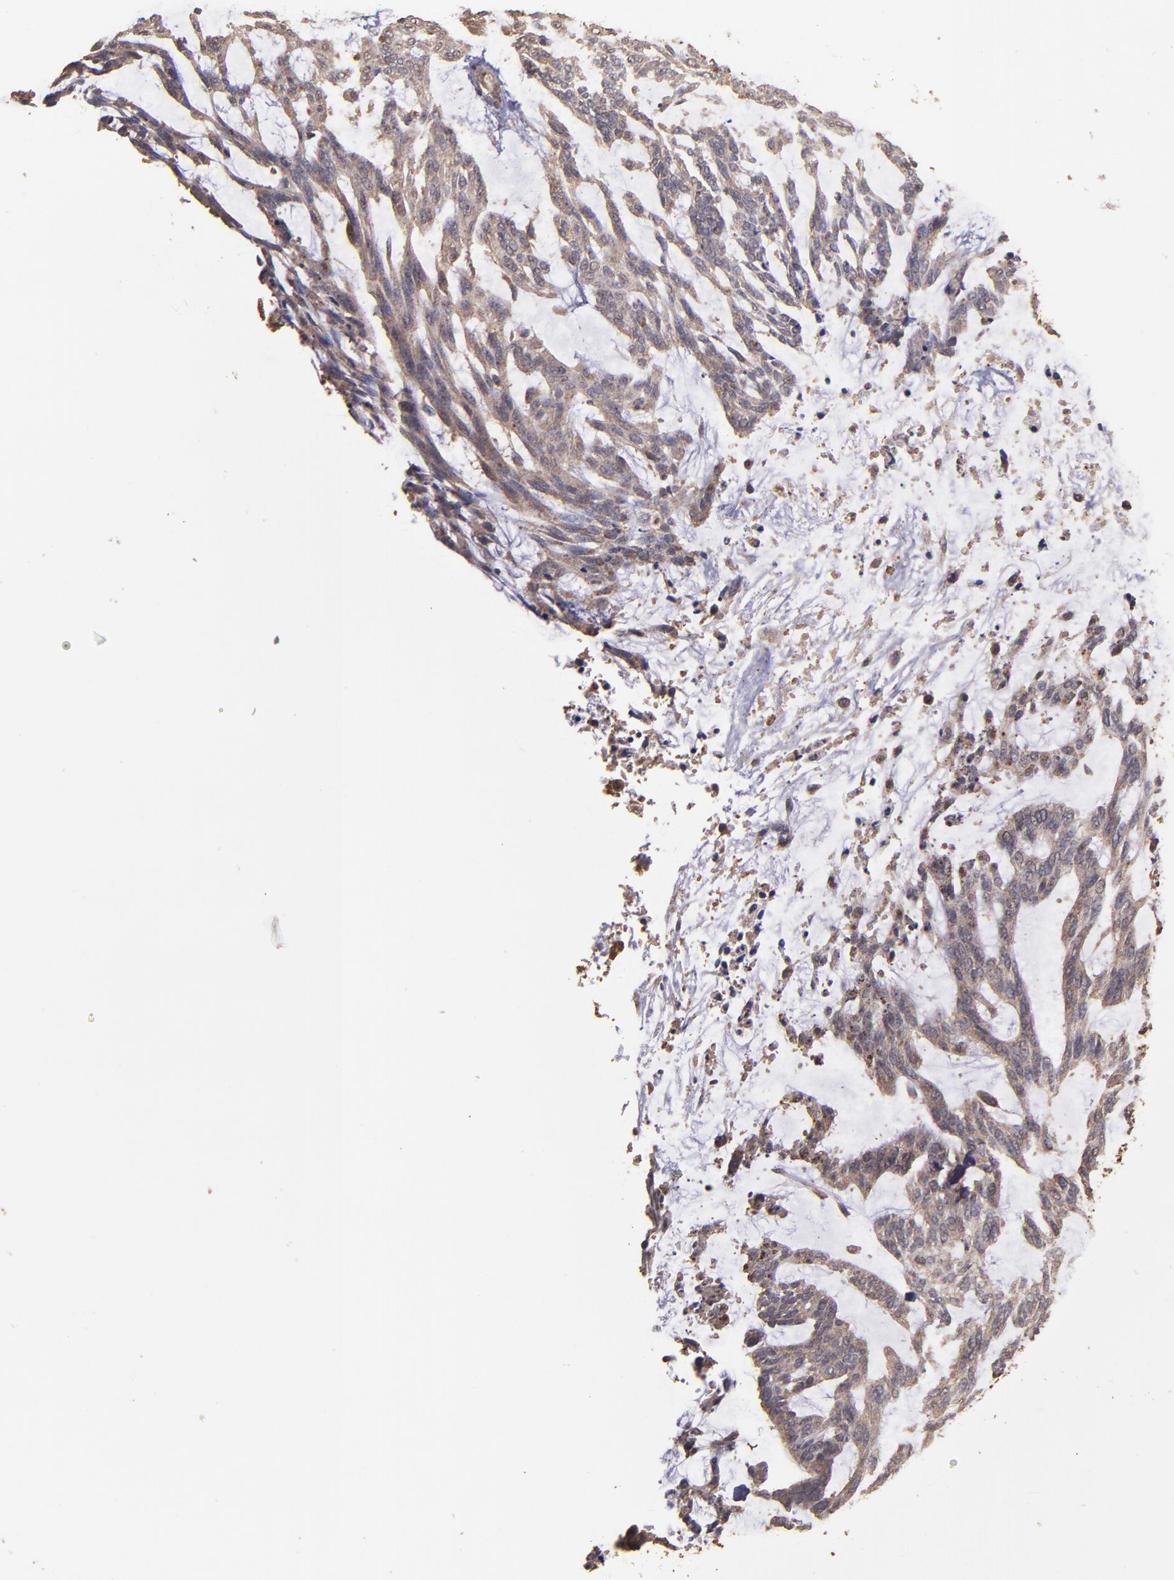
{"staining": {"intensity": "weak", "quantity": ">75%", "location": "cytoplasmic/membranous"}, "tissue": "skin cancer", "cell_type": "Tumor cells", "image_type": "cancer", "snomed": [{"axis": "morphology", "description": "Normal tissue, NOS"}, {"axis": "morphology", "description": "Basal cell carcinoma"}, {"axis": "topography", "description": "Skin"}], "caption": "An image of skin basal cell carcinoma stained for a protein reveals weak cytoplasmic/membranous brown staining in tumor cells.", "gene": "HECTD1", "patient": {"sex": "female", "age": 71}}